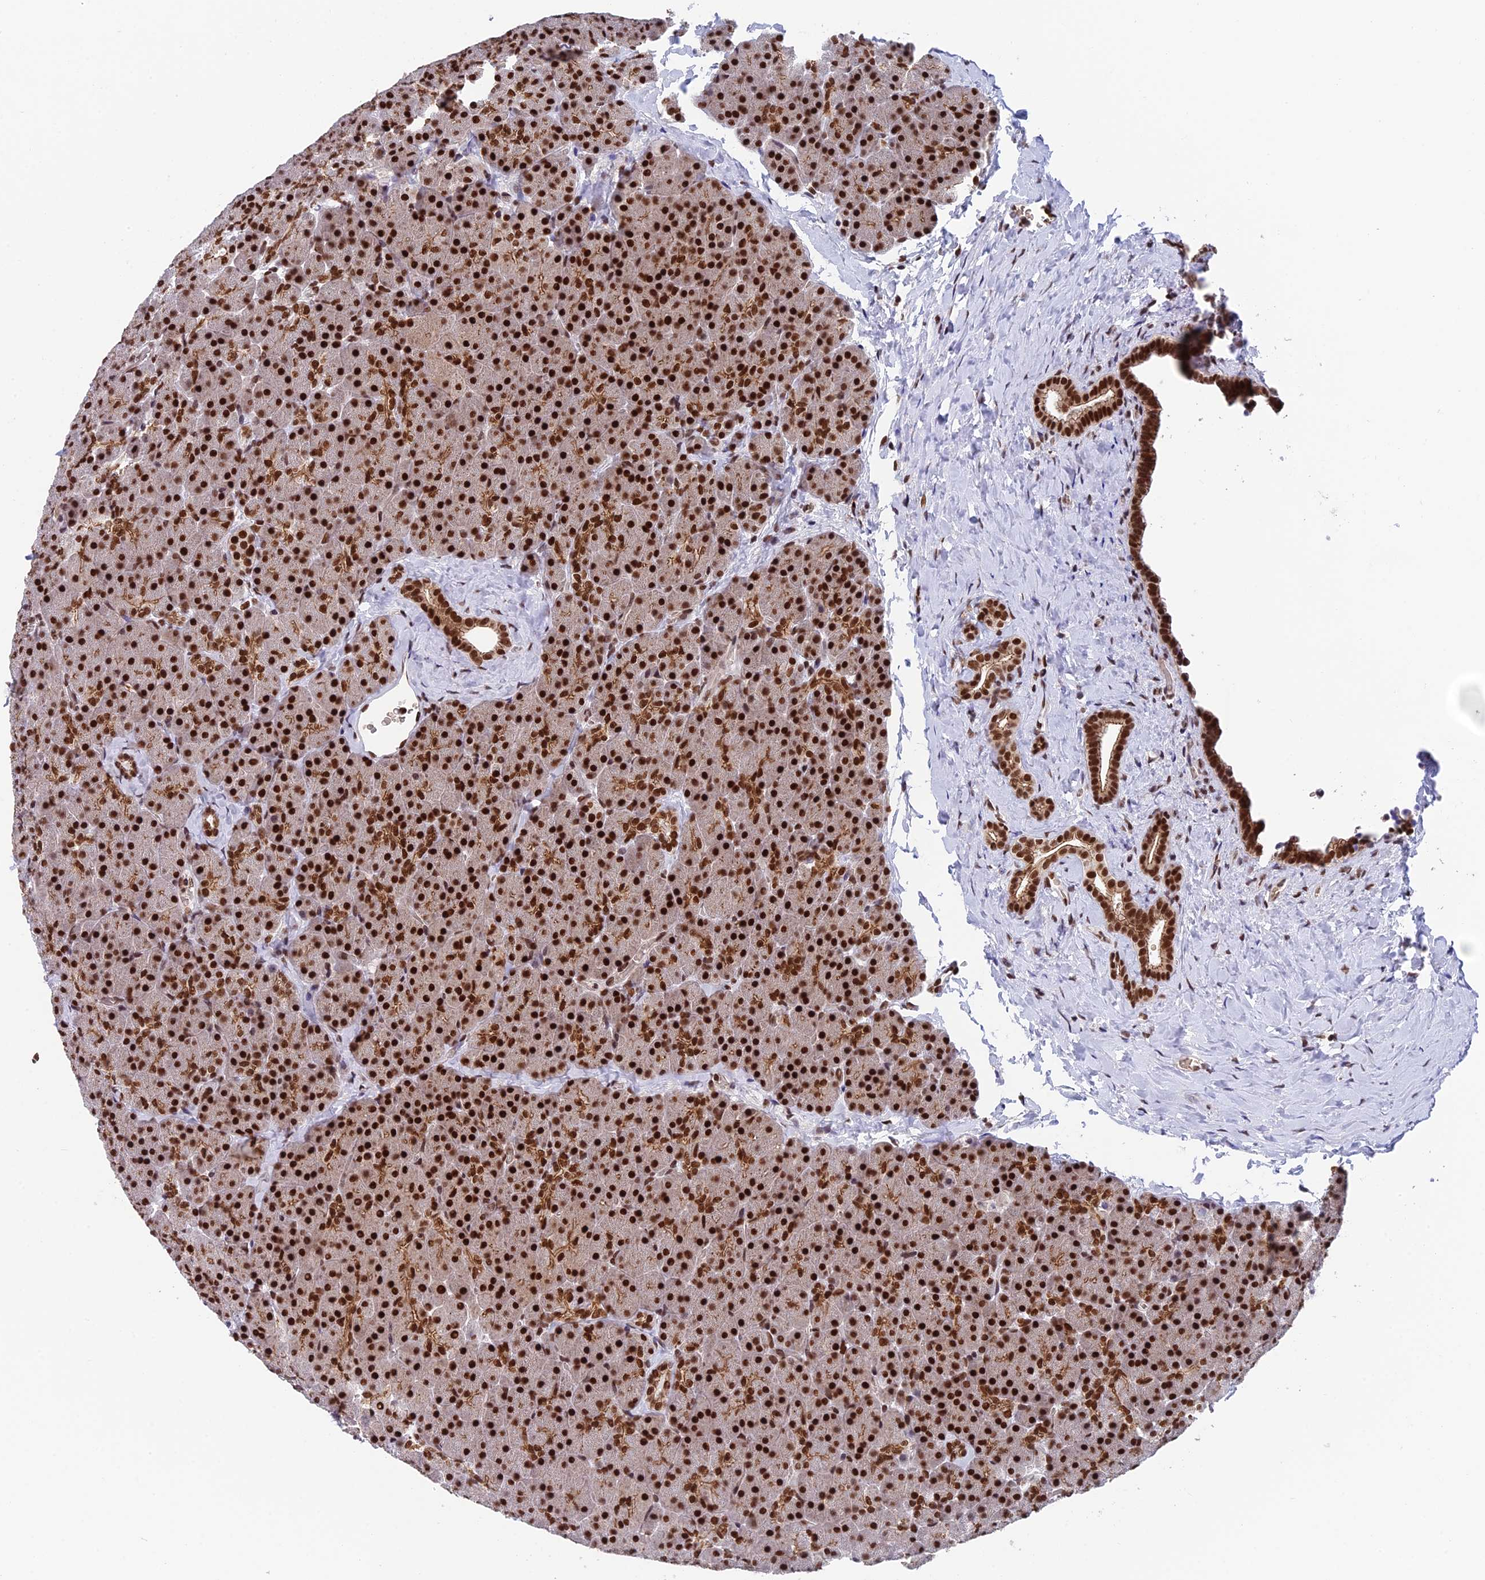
{"staining": {"intensity": "strong", "quantity": ">75%", "location": "nuclear"}, "tissue": "pancreas", "cell_type": "Exocrine glandular cells", "image_type": "normal", "snomed": [{"axis": "morphology", "description": "Normal tissue, NOS"}, {"axis": "morphology", "description": "Carcinoid, malignant, NOS"}, {"axis": "topography", "description": "Pancreas"}], "caption": "IHC histopathology image of unremarkable pancreas: human pancreas stained using immunohistochemistry (IHC) shows high levels of strong protein expression localized specifically in the nuclear of exocrine glandular cells, appearing as a nuclear brown color.", "gene": "EEF1AKMT3", "patient": {"sex": "female", "age": 35}}